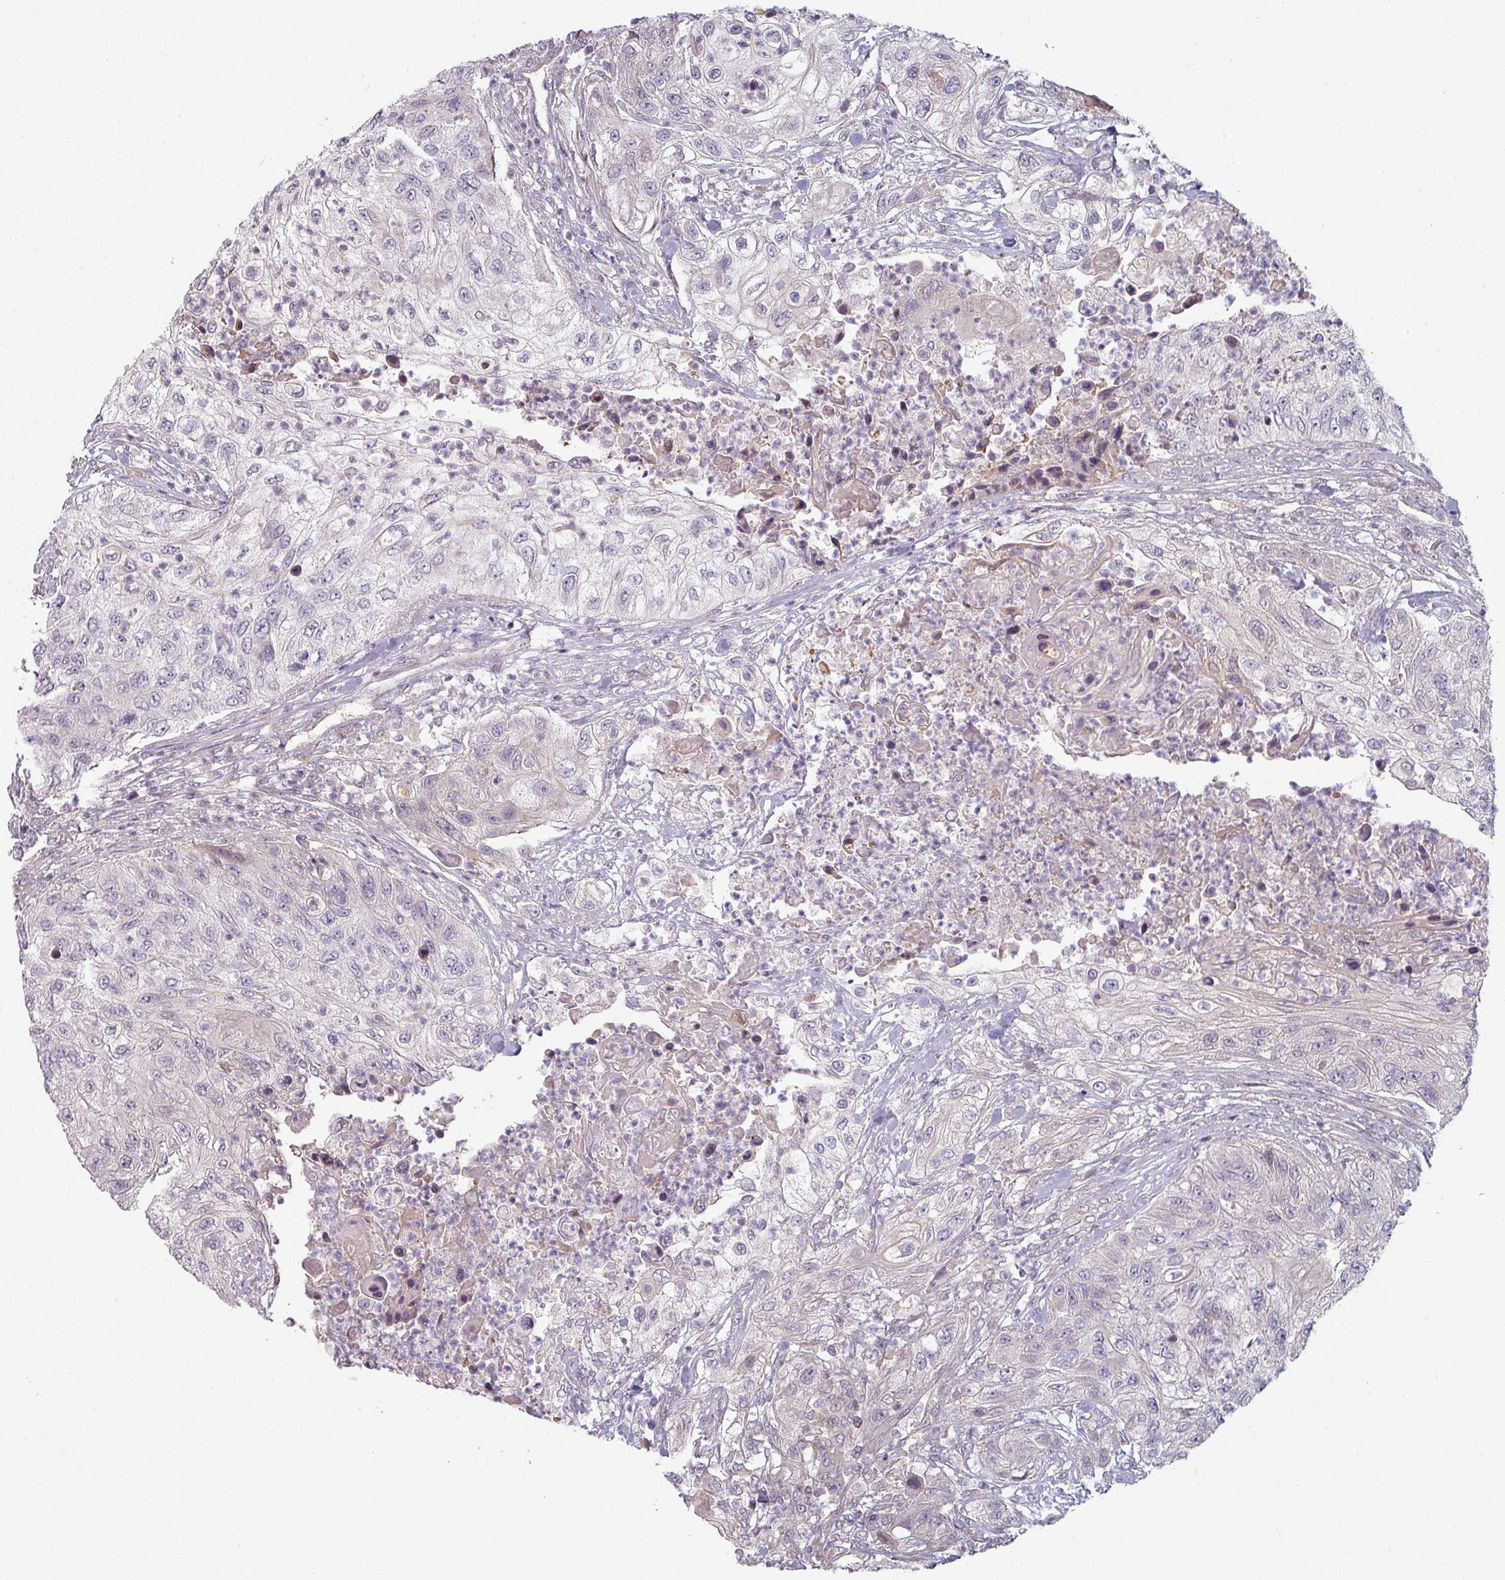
{"staining": {"intensity": "negative", "quantity": "none", "location": "none"}, "tissue": "urothelial cancer", "cell_type": "Tumor cells", "image_type": "cancer", "snomed": [{"axis": "morphology", "description": "Urothelial carcinoma, High grade"}, {"axis": "topography", "description": "Urinary bladder"}], "caption": "Tumor cells show no significant staining in urothelial cancer. (DAB (3,3'-diaminobenzidine) immunohistochemistry (IHC) with hematoxylin counter stain).", "gene": "PLEKHJ1", "patient": {"sex": "female", "age": 60}}